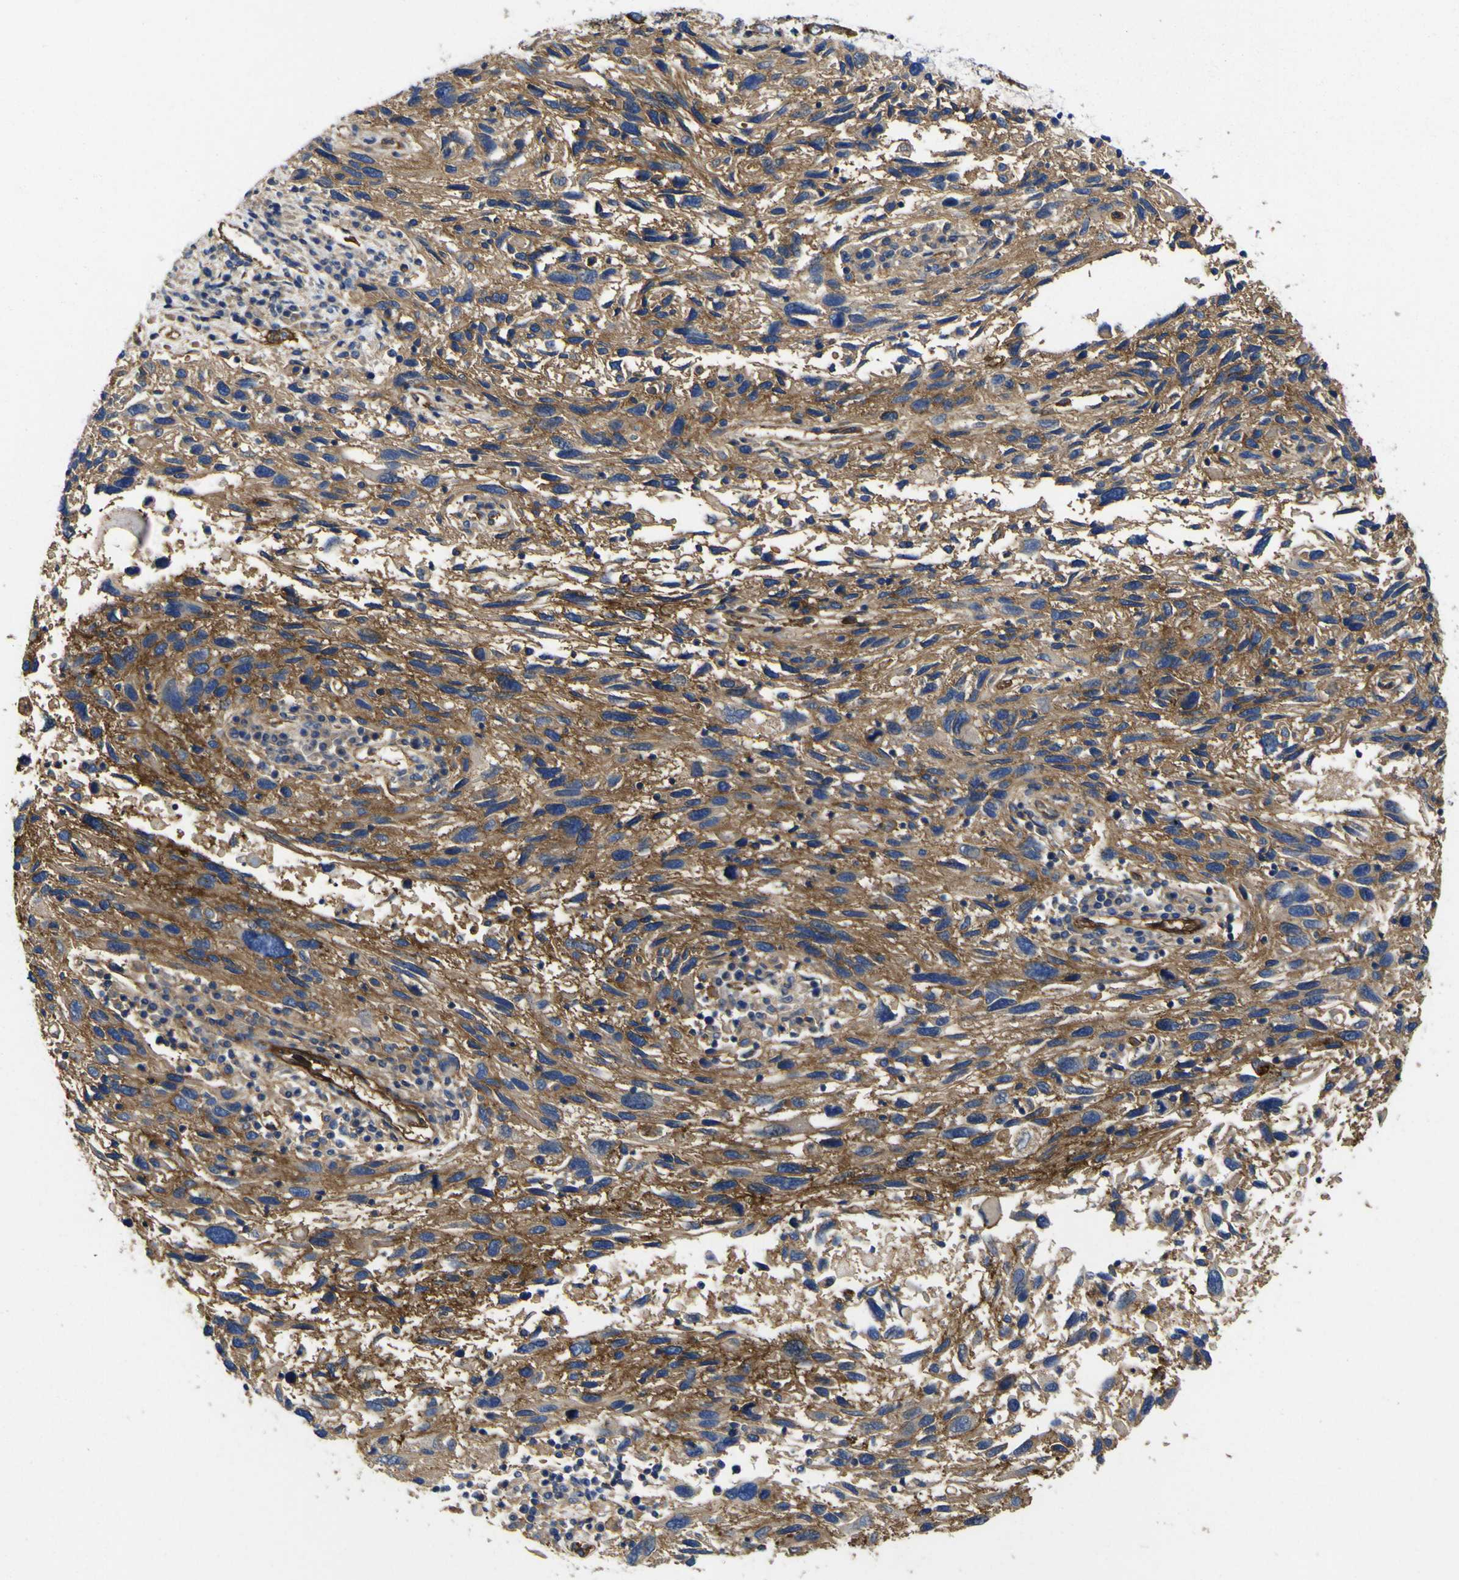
{"staining": {"intensity": "moderate", "quantity": "25%-75%", "location": "cytoplasmic/membranous"}, "tissue": "melanoma", "cell_type": "Tumor cells", "image_type": "cancer", "snomed": [{"axis": "morphology", "description": "Malignant melanoma, NOS"}, {"axis": "topography", "description": "Skin"}], "caption": "Human melanoma stained for a protein (brown) demonstrates moderate cytoplasmic/membranous positive staining in about 25%-75% of tumor cells.", "gene": "CD151", "patient": {"sex": "male", "age": 53}}